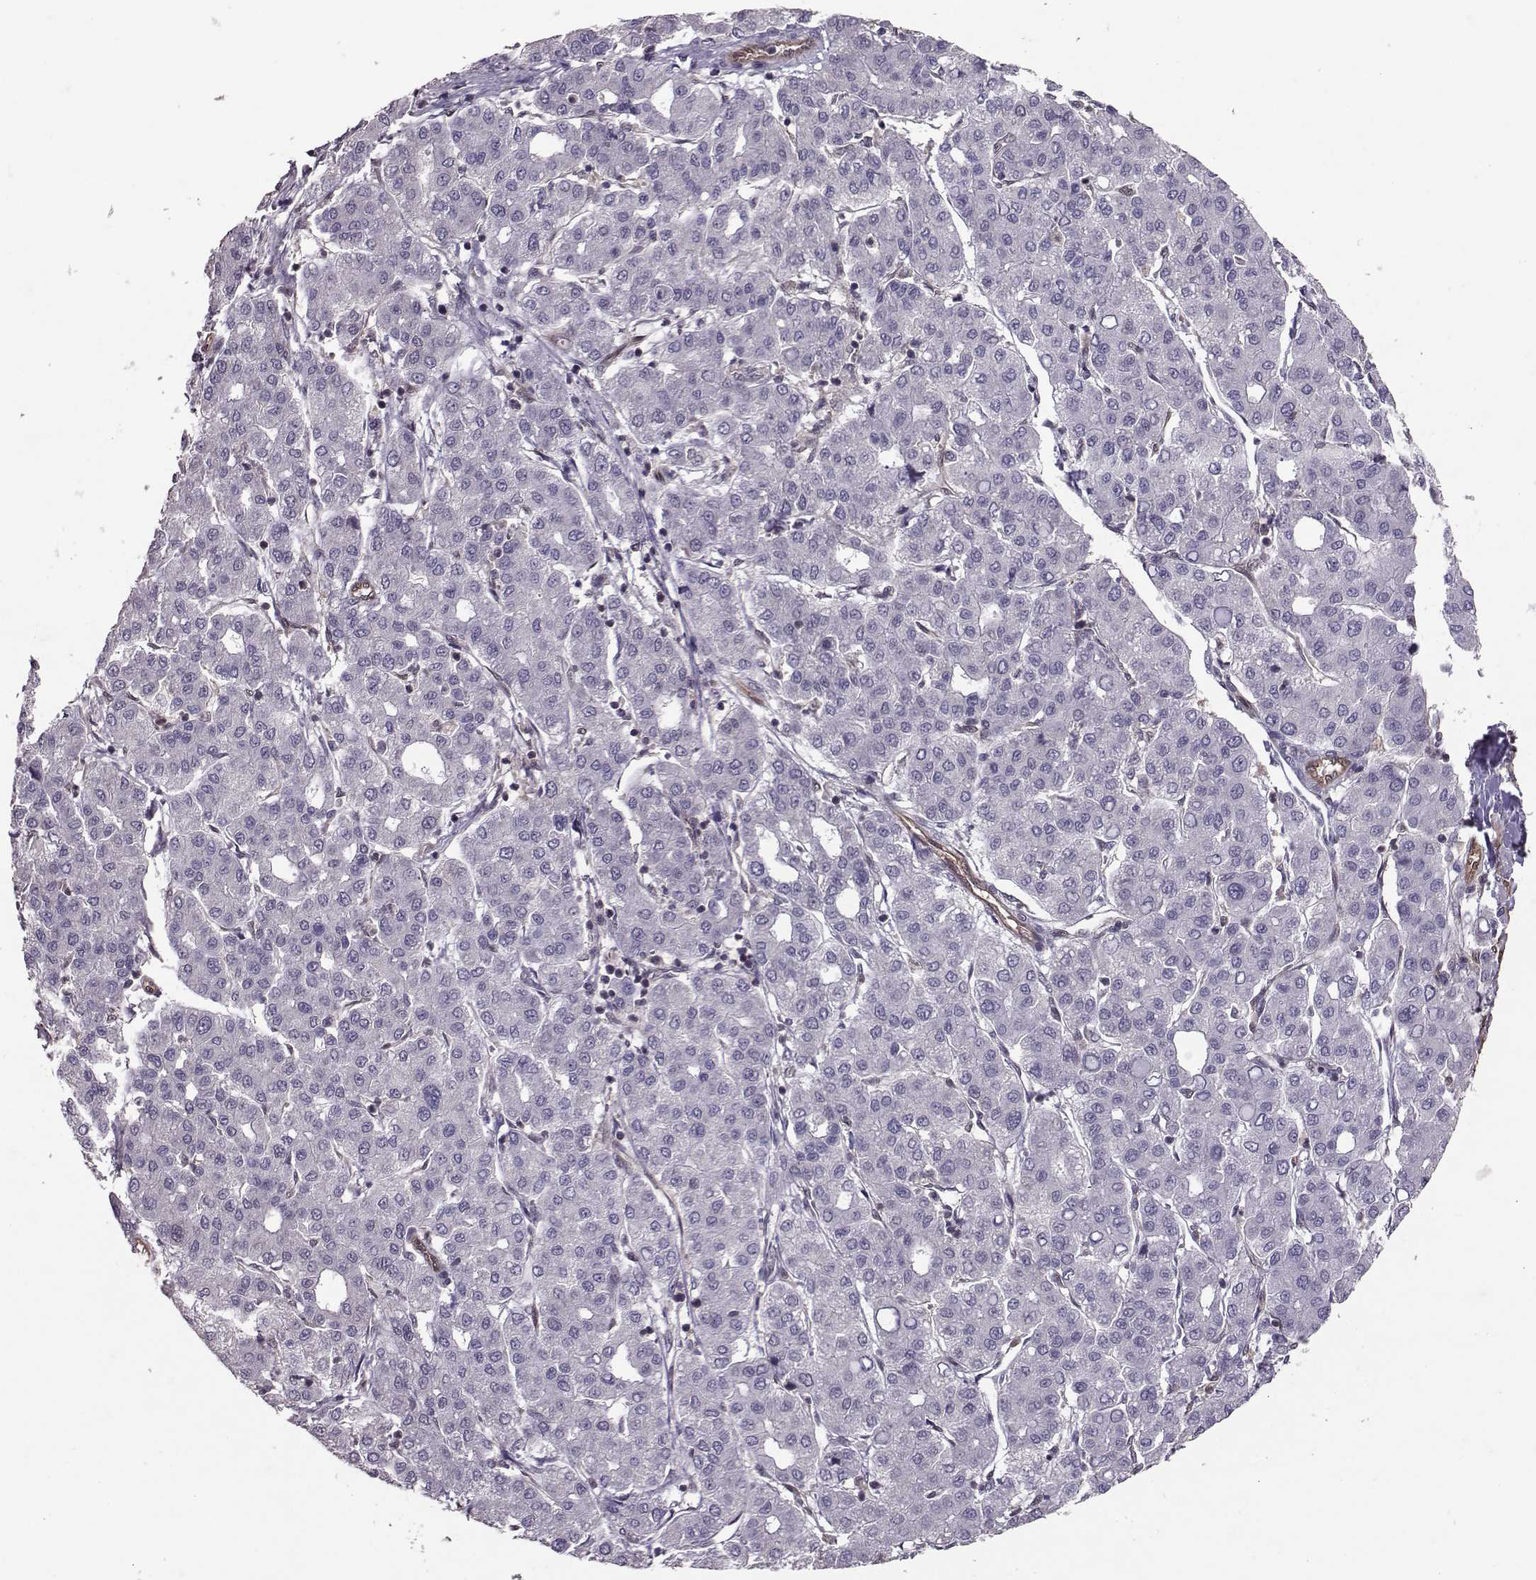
{"staining": {"intensity": "negative", "quantity": "none", "location": "none"}, "tissue": "liver cancer", "cell_type": "Tumor cells", "image_type": "cancer", "snomed": [{"axis": "morphology", "description": "Carcinoma, Hepatocellular, NOS"}, {"axis": "topography", "description": "Liver"}], "caption": "Liver cancer was stained to show a protein in brown. There is no significant staining in tumor cells.", "gene": "PPP2R2A", "patient": {"sex": "male", "age": 65}}